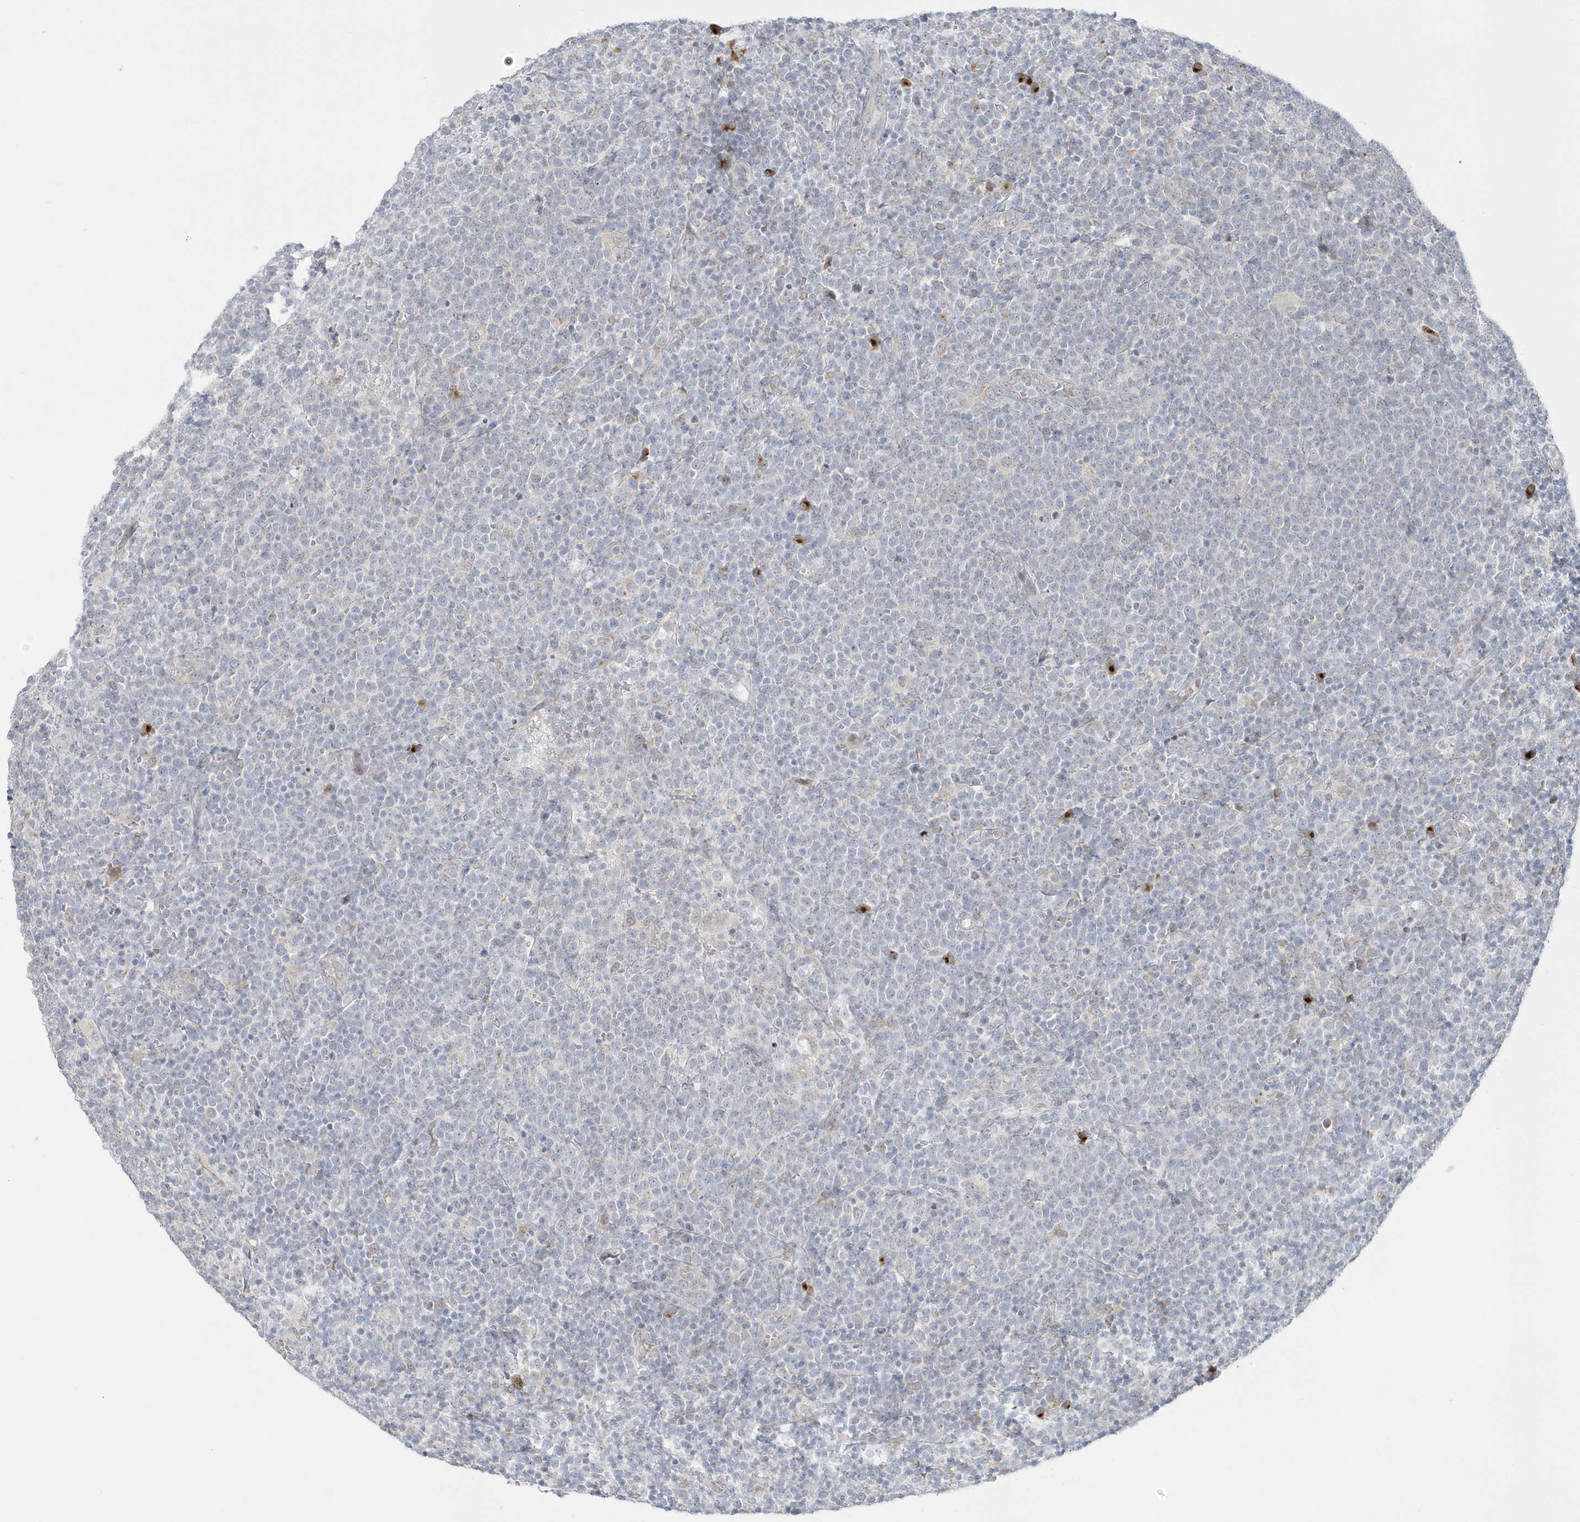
{"staining": {"intensity": "negative", "quantity": "none", "location": "none"}, "tissue": "lymphoma", "cell_type": "Tumor cells", "image_type": "cancer", "snomed": [{"axis": "morphology", "description": "Malignant lymphoma, non-Hodgkin's type, High grade"}, {"axis": "topography", "description": "Lymph node"}], "caption": "IHC photomicrograph of human lymphoma stained for a protein (brown), which reveals no staining in tumor cells.", "gene": "DHFR", "patient": {"sex": "male", "age": 61}}